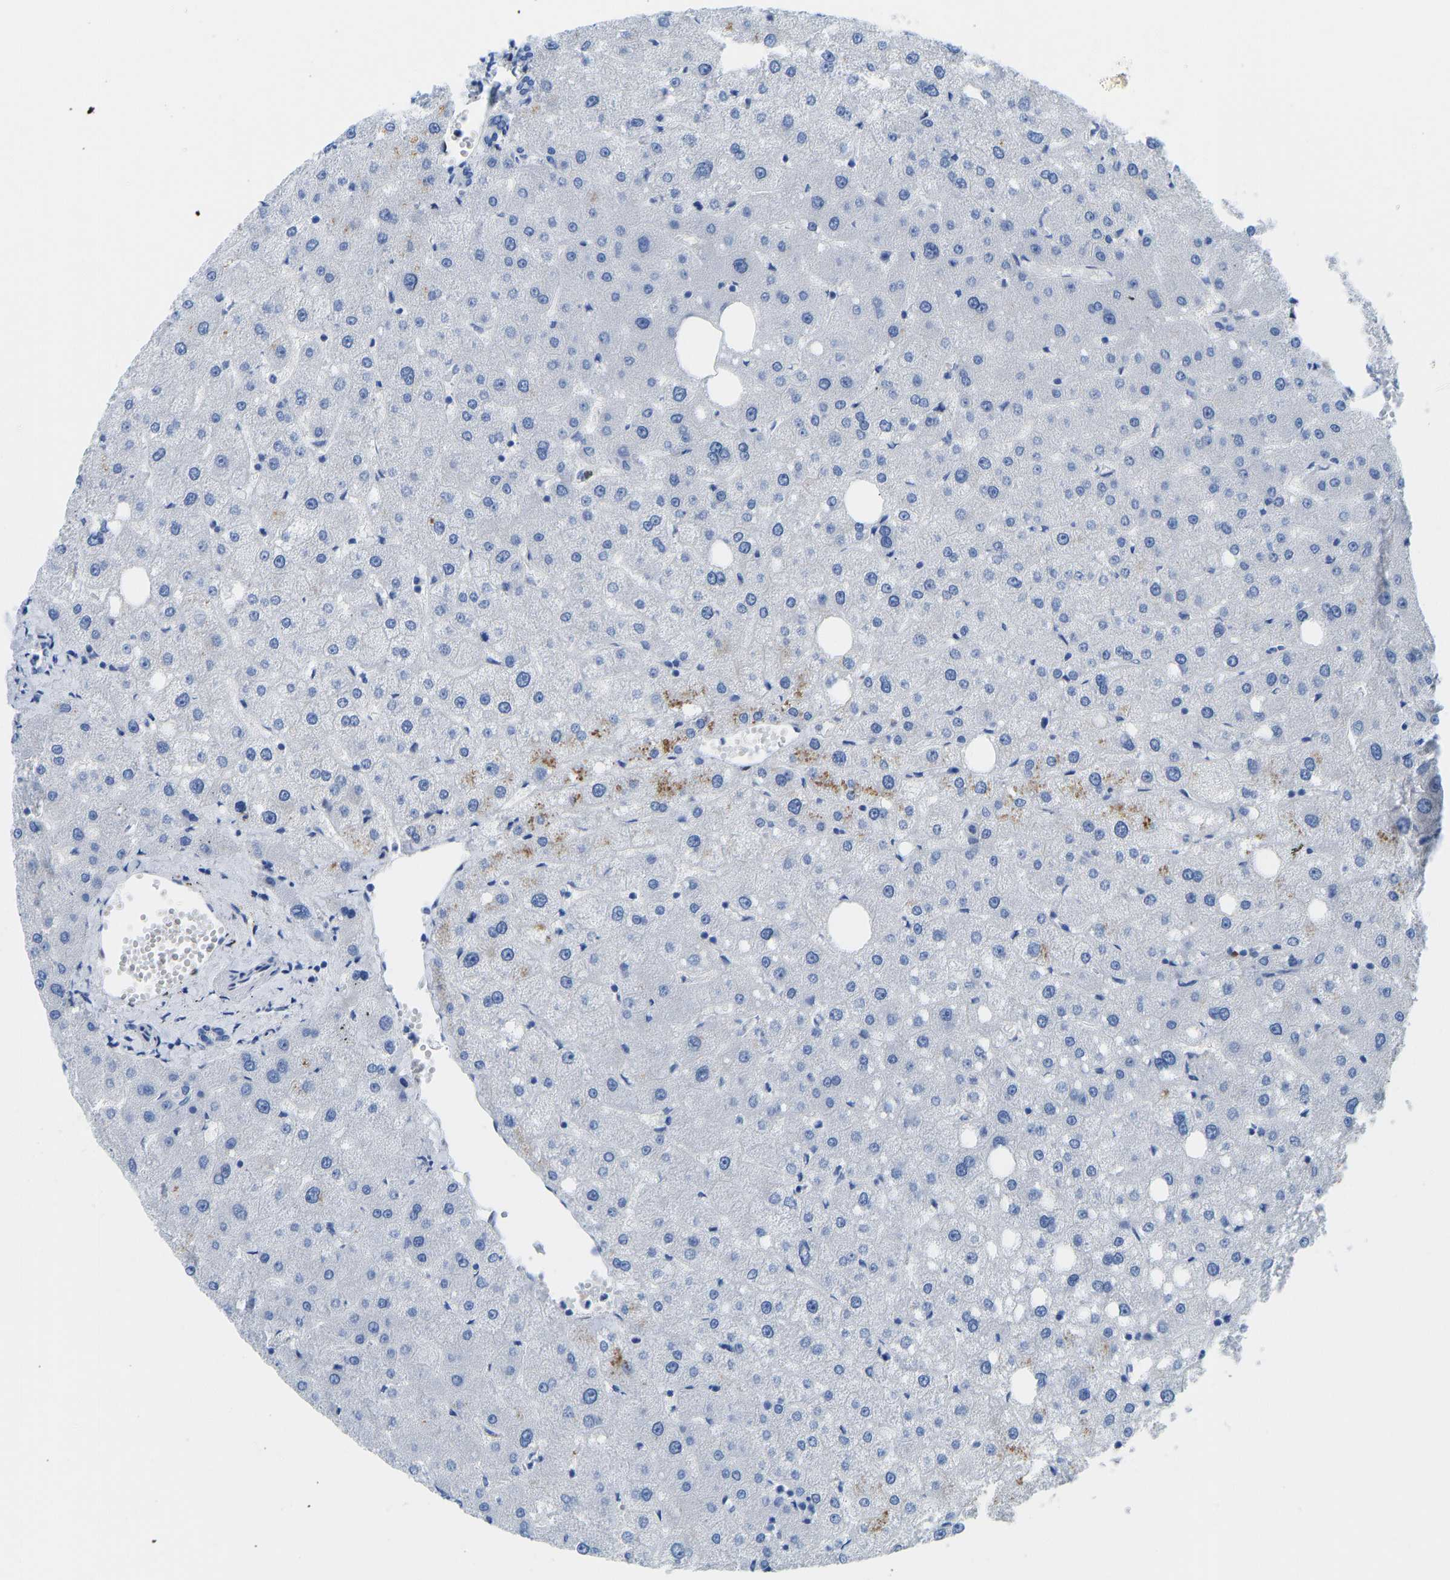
{"staining": {"intensity": "negative", "quantity": "none", "location": "none"}, "tissue": "liver", "cell_type": "Cholangiocytes", "image_type": "normal", "snomed": [{"axis": "morphology", "description": "Normal tissue, NOS"}, {"axis": "topography", "description": "Liver"}], "caption": "Image shows no protein expression in cholangiocytes of benign liver. The staining is performed using DAB (3,3'-diaminobenzidine) brown chromogen with nuclei counter-stained in using hematoxylin.", "gene": "NKAIN3", "patient": {"sex": "male", "age": 73}}